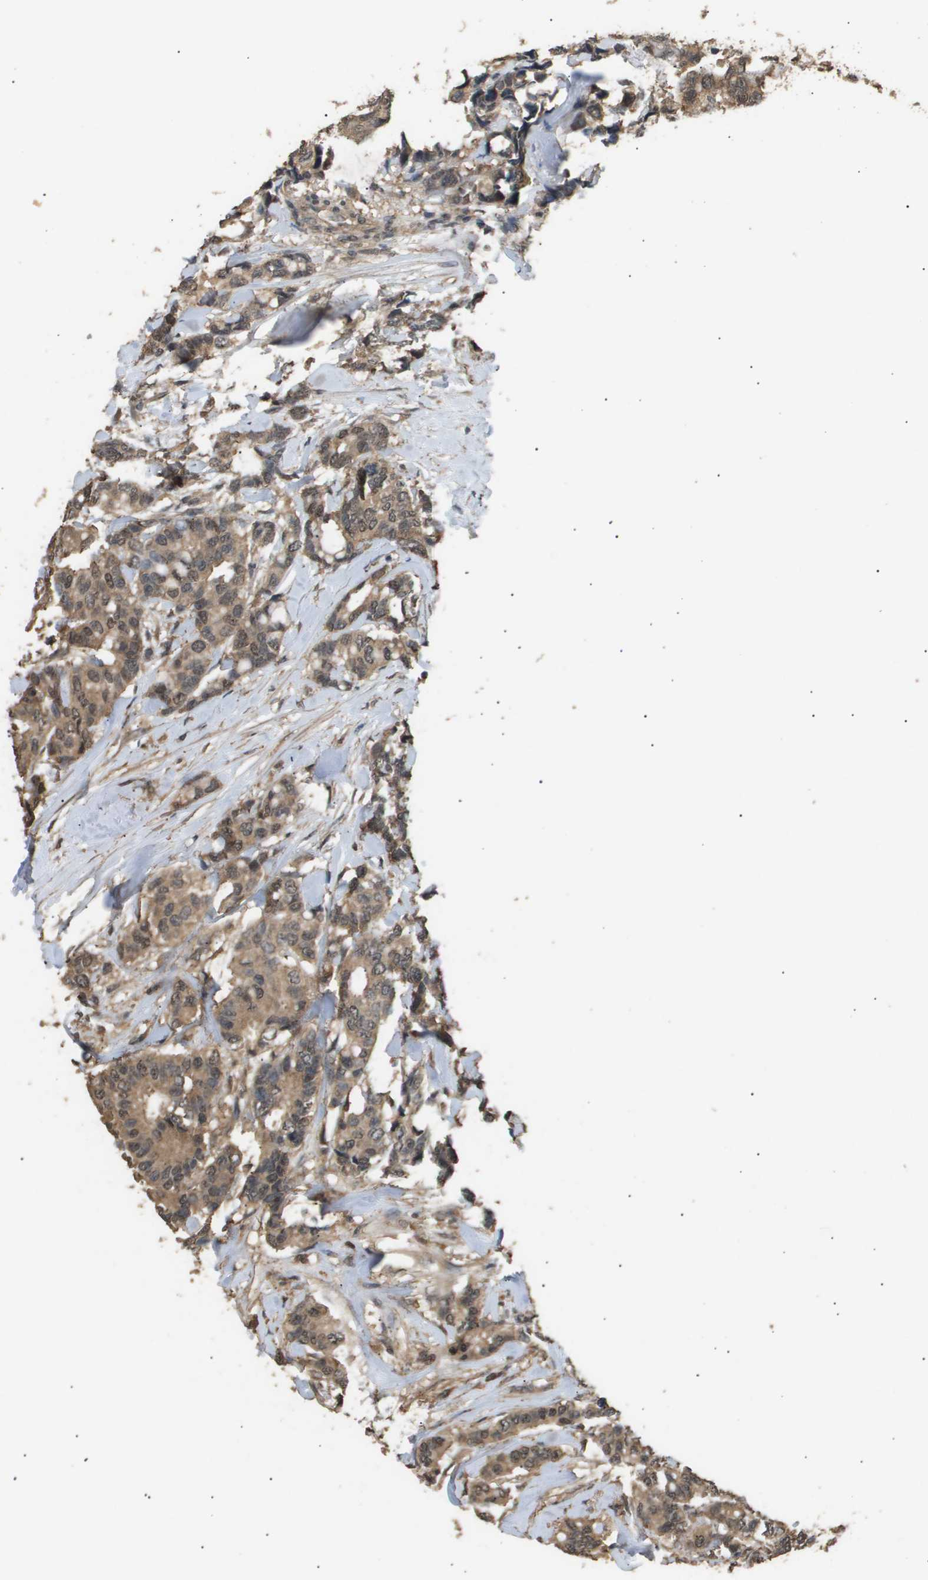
{"staining": {"intensity": "moderate", "quantity": ">75%", "location": "cytoplasmic/membranous,nuclear"}, "tissue": "breast cancer", "cell_type": "Tumor cells", "image_type": "cancer", "snomed": [{"axis": "morphology", "description": "Duct carcinoma"}, {"axis": "topography", "description": "Breast"}], "caption": "Human breast intraductal carcinoma stained with a brown dye reveals moderate cytoplasmic/membranous and nuclear positive staining in about >75% of tumor cells.", "gene": "ING1", "patient": {"sex": "female", "age": 87}}